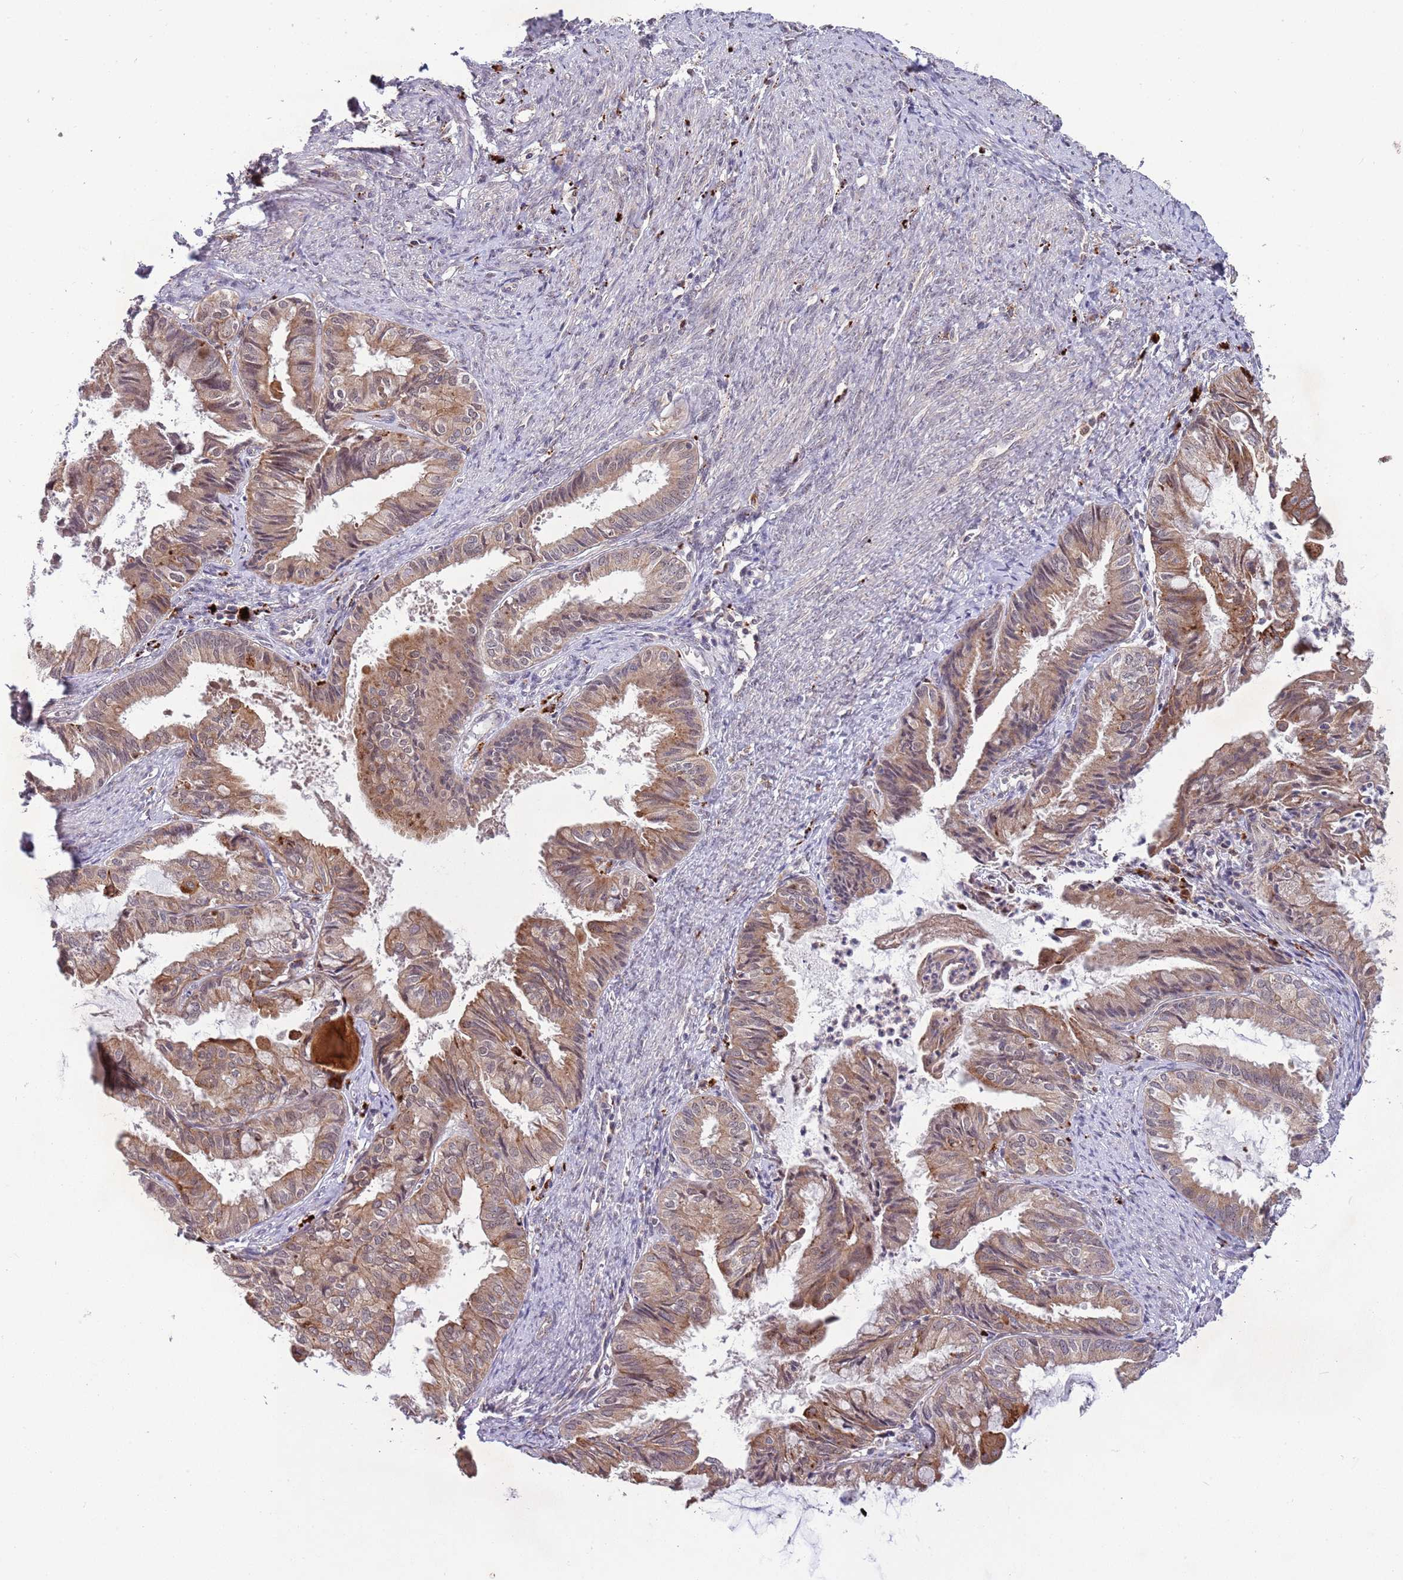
{"staining": {"intensity": "moderate", "quantity": "25%-75%", "location": "cytoplasmic/membranous"}, "tissue": "endometrial cancer", "cell_type": "Tumor cells", "image_type": "cancer", "snomed": [{"axis": "morphology", "description": "Adenocarcinoma, NOS"}, {"axis": "topography", "description": "Endometrium"}], "caption": "Immunohistochemical staining of endometrial adenocarcinoma displays medium levels of moderate cytoplasmic/membranous positivity in about 25%-75% of tumor cells. The staining was performed using DAB, with brown indicating positive protein expression. Nuclei are stained blue with hematoxylin.", "gene": "TRIM27", "patient": {"sex": "female", "age": 86}}